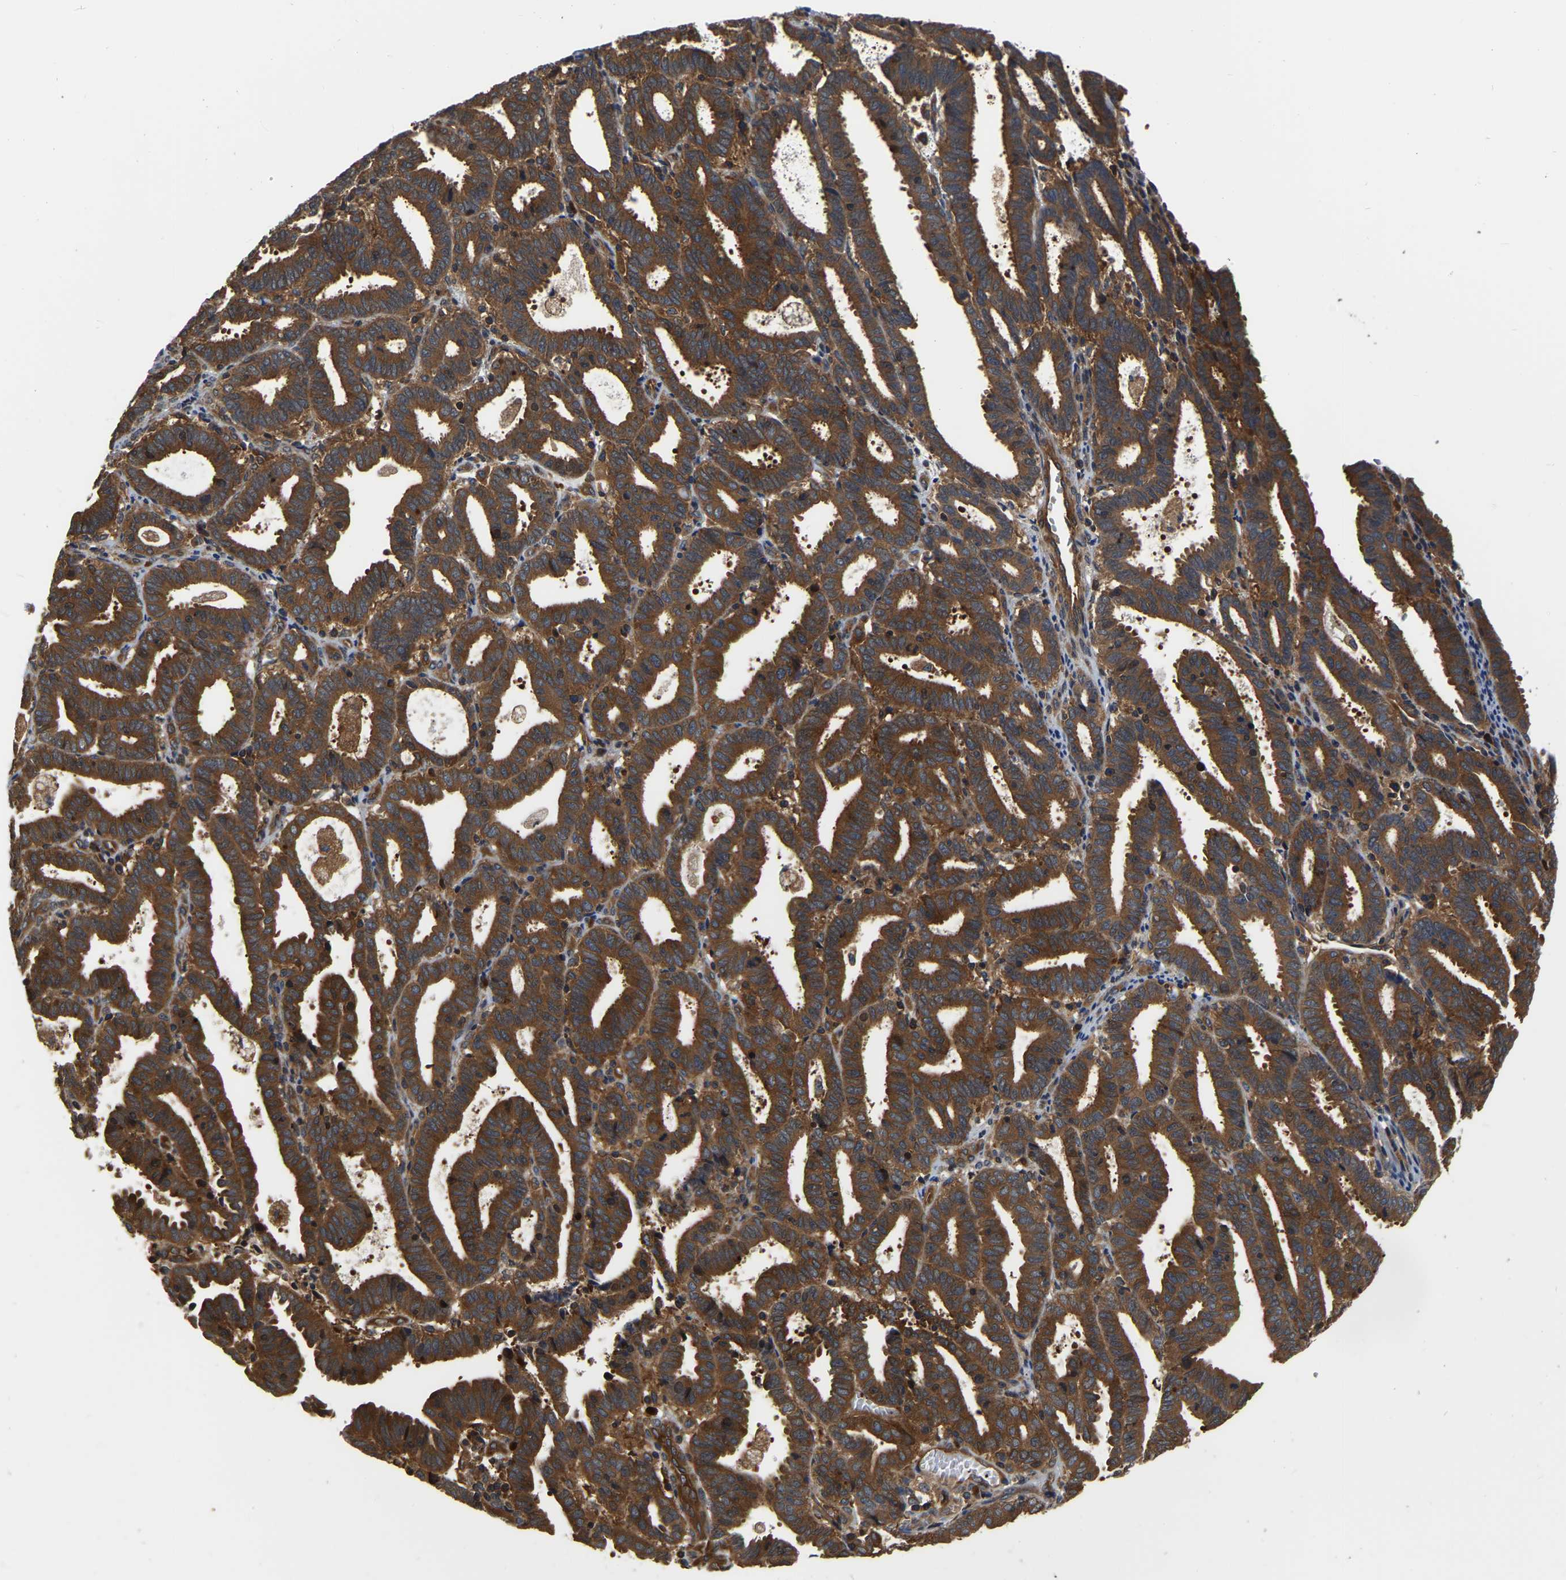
{"staining": {"intensity": "strong", "quantity": ">75%", "location": "cytoplasmic/membranous"}, "tissue": "endometrial cancer", "cell_type": "Tumor cells", "image_type": "cancer", "snomed": [{"axis": "morphology", "description": "Adenocarcinoma, NOS"}, {"axis": "topography", "description": "Uterus"}], "caption": "High-power microscopy captured an immunohistochemistry (IHC) micrograph of endometrial cancer, revealing strong cytoplasmic/membranous staining in about >75% of tumor cells.", "gene": "GARS1", "patient": {"sex": "female", "age": 83}}